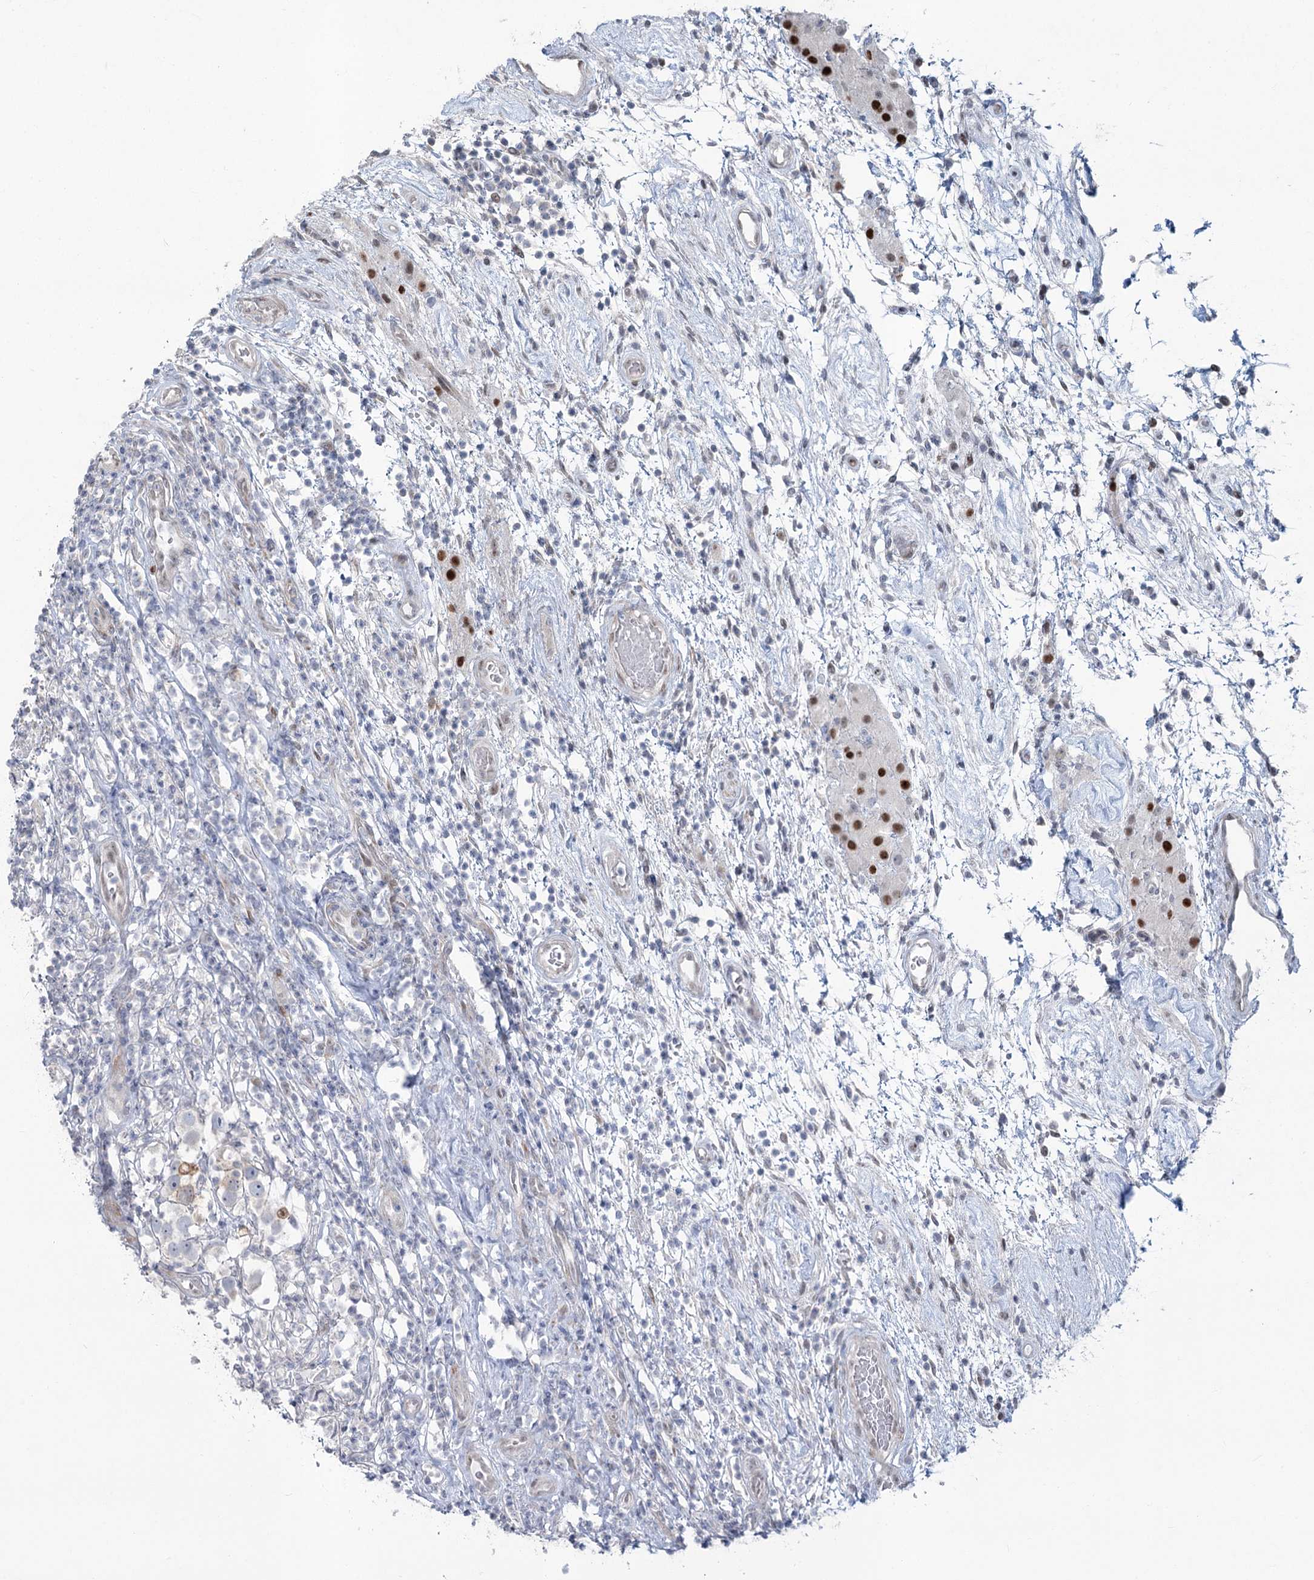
{"staining": {"intensity": "moderate", "quantity": "<25%", "location": "nuclear"}, "tissue": "testis cancer", "cell_type": "Tumor cells", "image_type": "cancer", "snomed": [{"axis": "morphology", "description": "Seminoma, NOS"}, {"axis": "topography", "description": "Testis"}], "caption": "Brown immunohistochemical staining in testis seminoma displays moderate nuclear staining in approximately <25% of tumor cells. Nuclei are stained in blue.", "gene": "ABITRAM", "patient": {"sex": "male", "age": 49}}